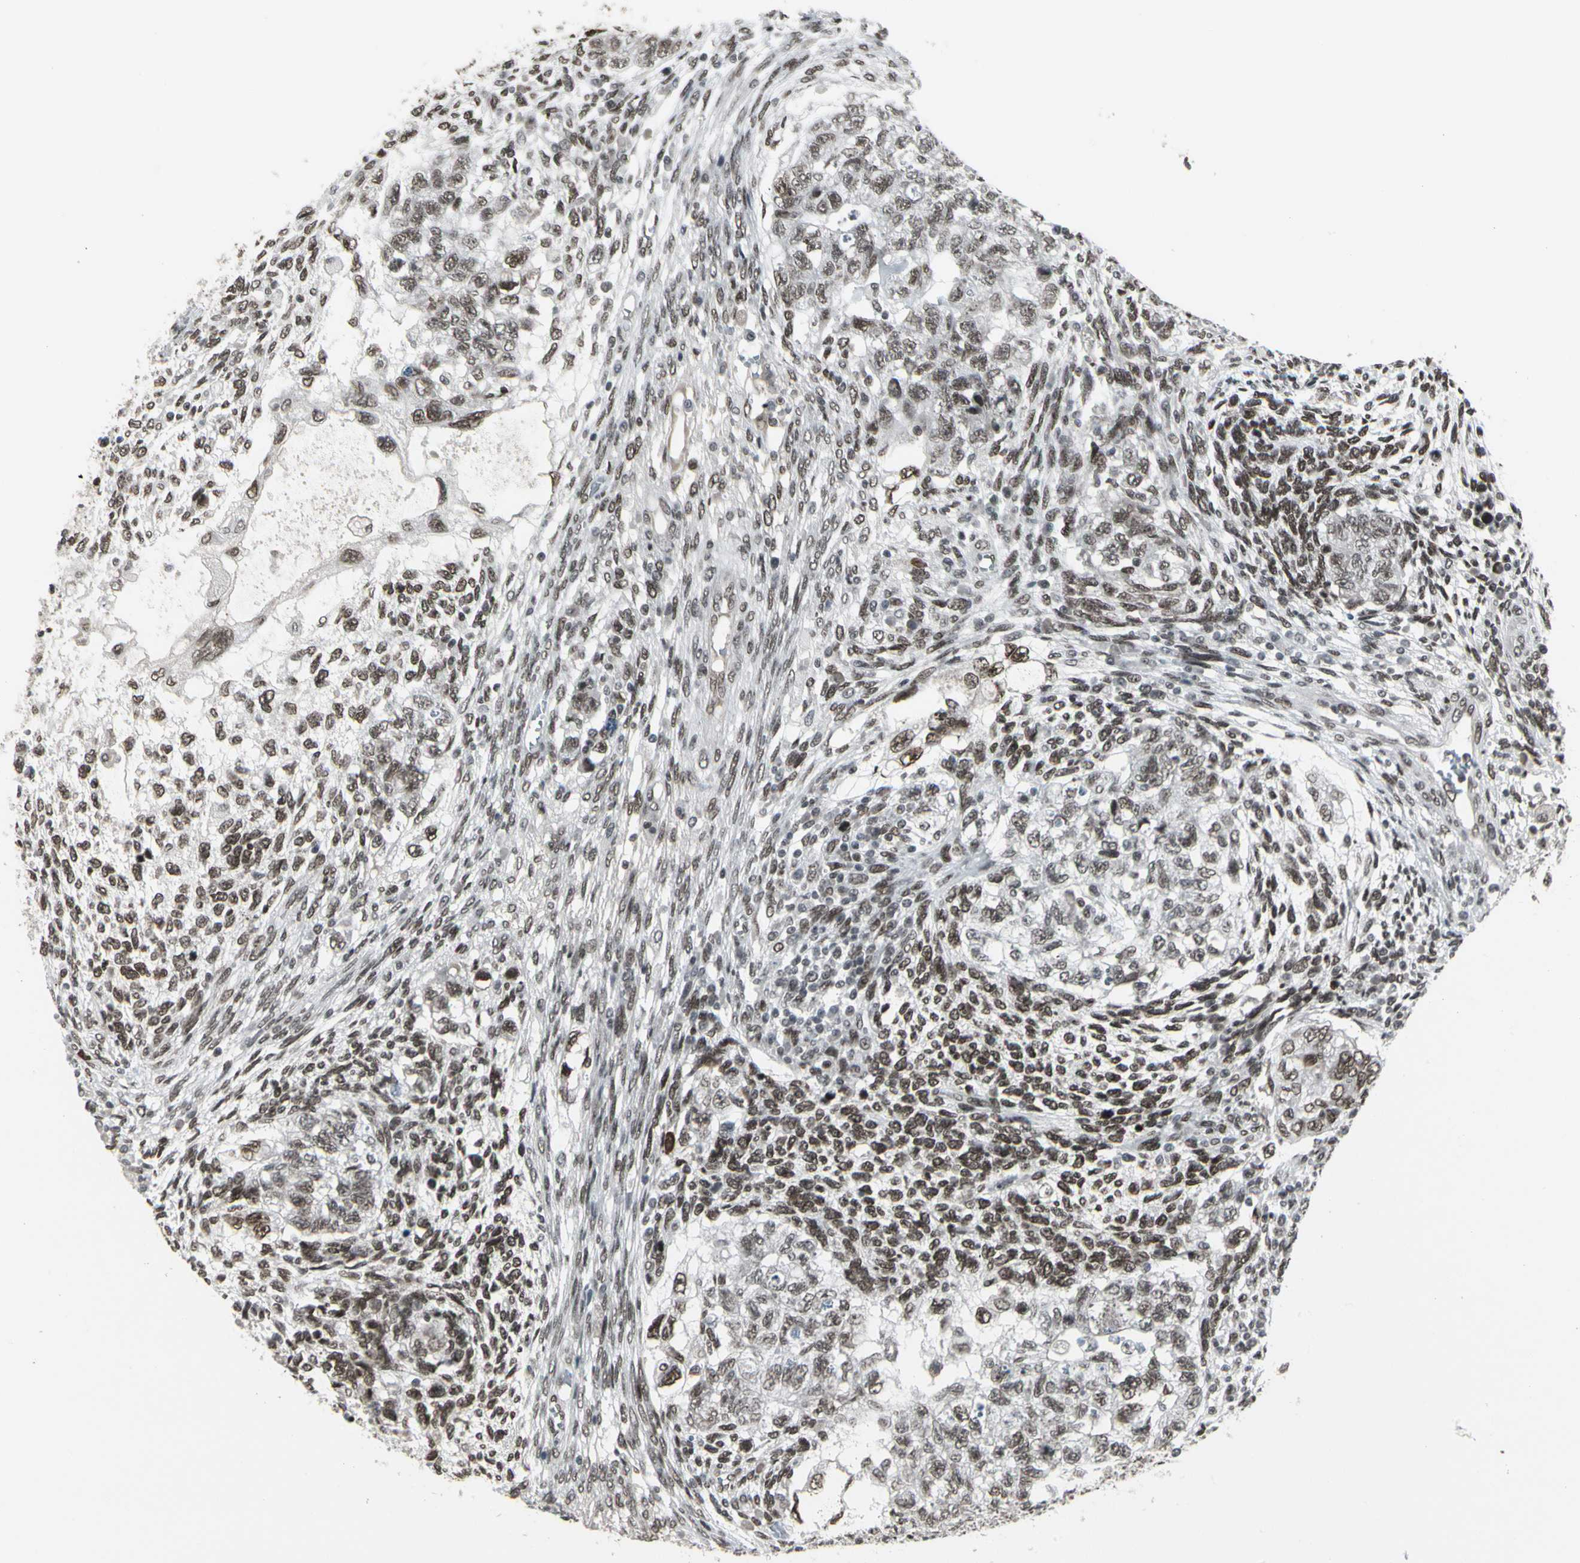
{"staining": {"intensity": "moderate", "quantity": ">75%", "location": "nuclear"}, "tissue": "testis cancer", "cell_type": "Tumor cells", "image_type": "cancer", "snomed": [{"axis": "morphology", "description": "Normal tissue, NOS"}, {"axis": "morphology", "description": "Carcinoma, Embryonal, NOS"}, {"axis": "topography", "description": "Testis"}], "caption": "Moderate nuclear staining is appreciated in about >75% of tumor cells in testis cancer.", "gene": "HMG20A", "patient": {"sex": "male", "age": 36}}